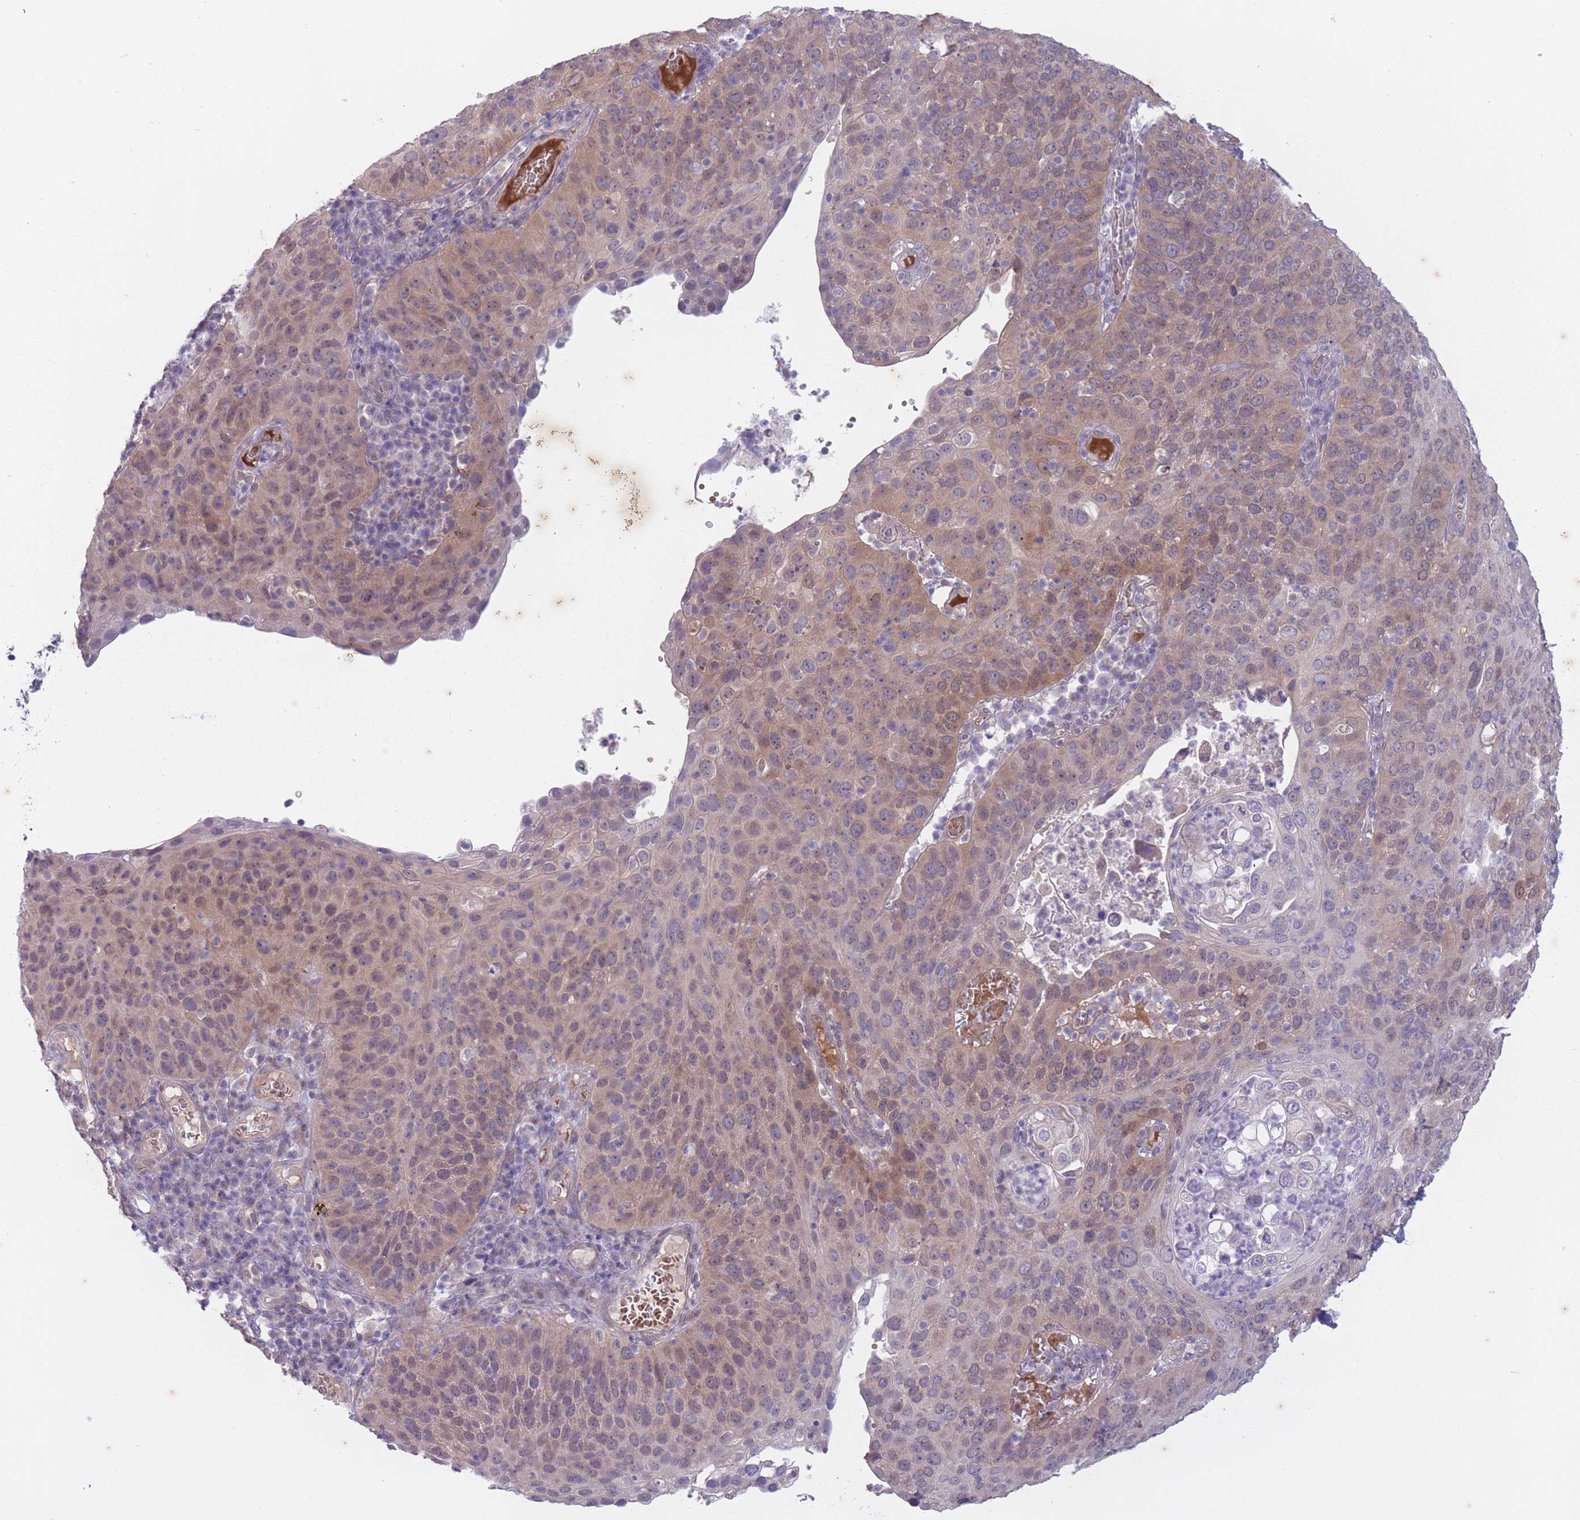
{"staining": {"intensity": "weak", "quantity": "25%-75%", "location": "cytoplasmic/membranous"}, "tissue": "cervical cancer", "cell_type": "Tumor cells", "image_type": "cancer", "snomed": [{"axis": "morphology", "description": "Squamous cell carcinoma, NOS"}, {"axis": "topography", "description": "Cervix"}], "caption": "IHC of cervical squamous cell carcinoma displays low levels of weak cytoplasmic/membranous expression in about 25%-75% of tumor cells.", "gene": "ARPIN", "patient": {"sex": "female", "age": 36}}